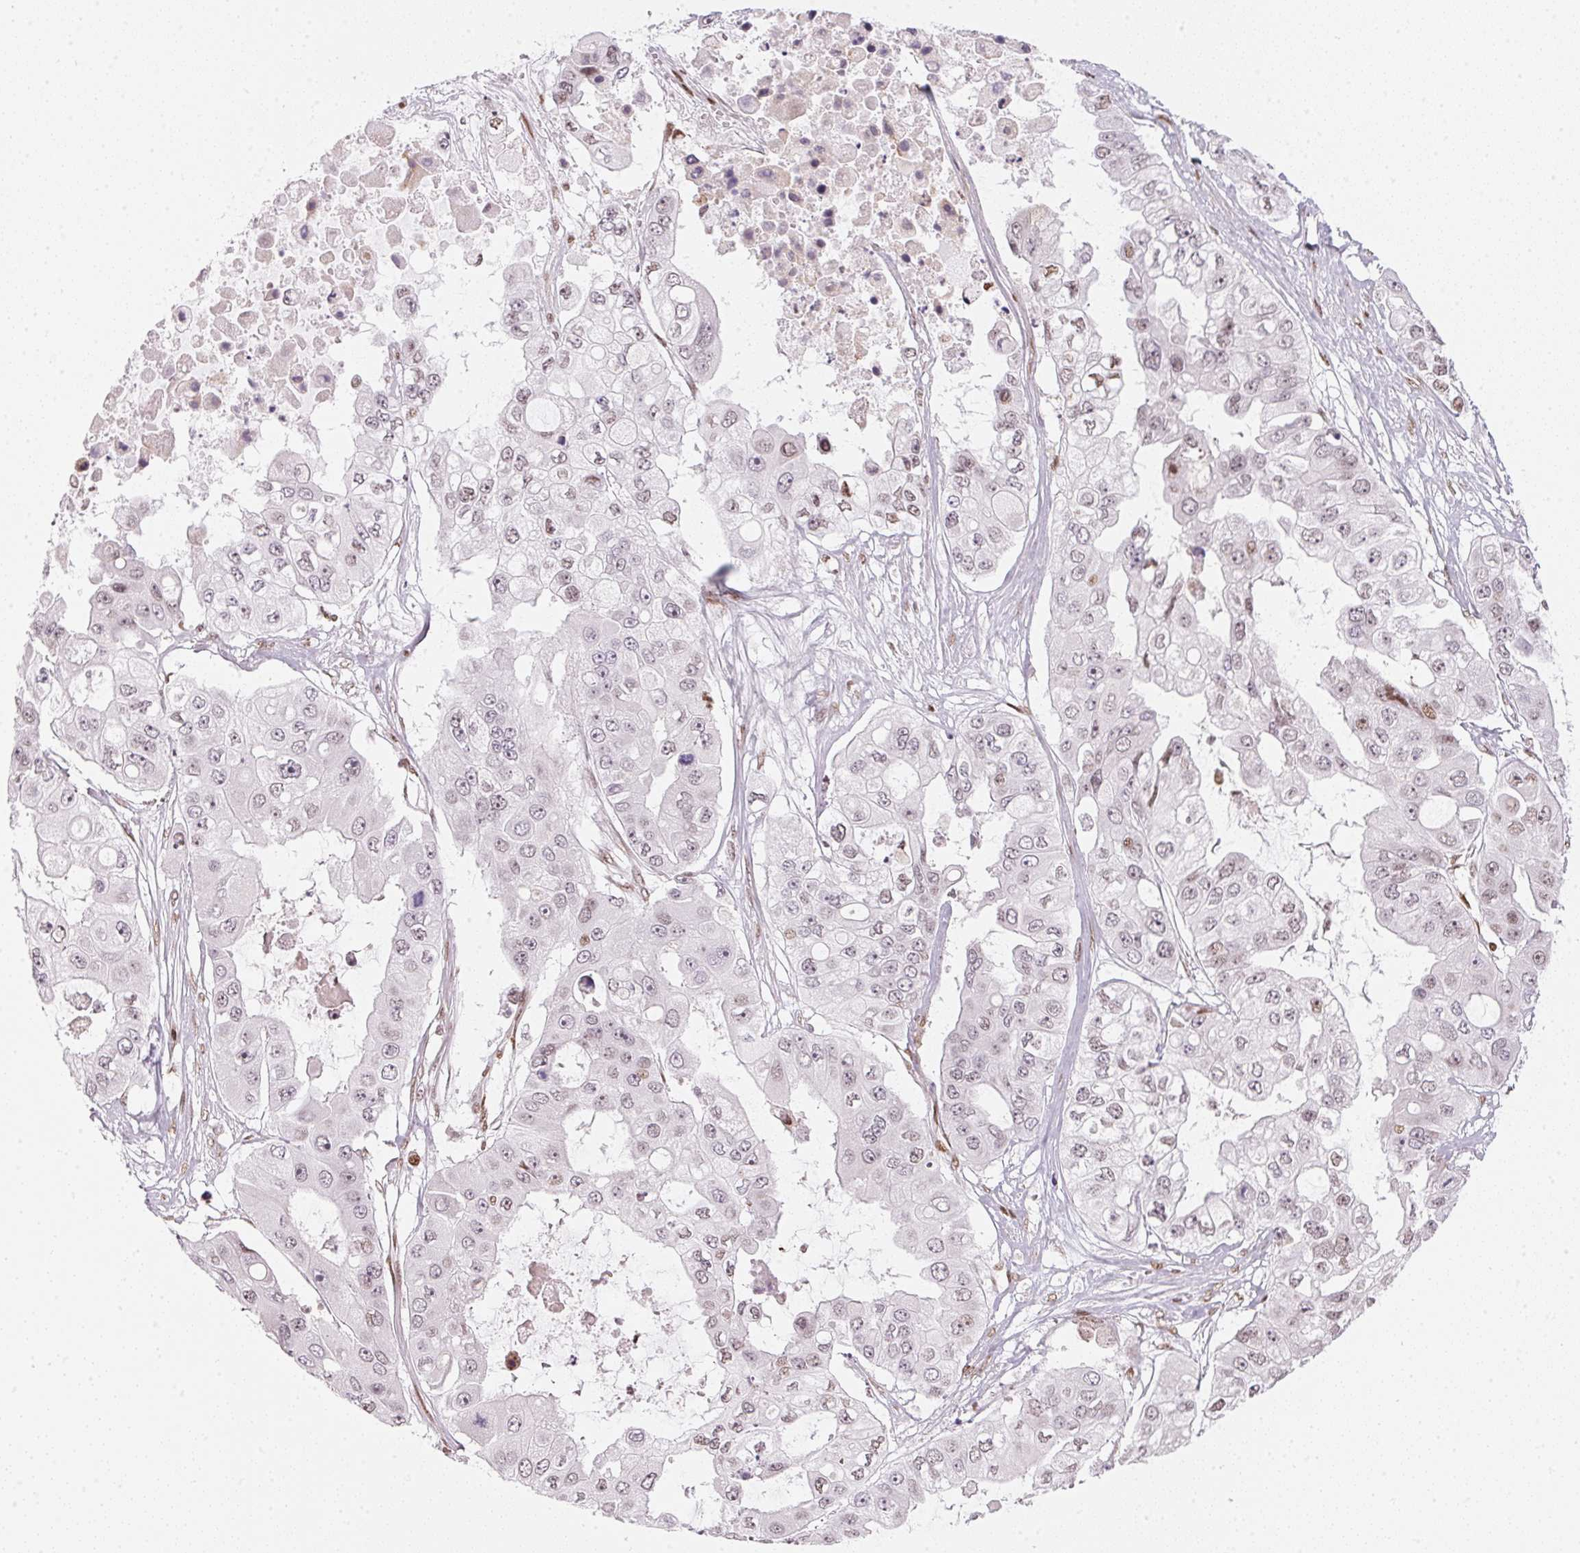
{"staining": {"intensity": "negative", "quantity": "none", "location": "none"}, "tissue": "ovarian cancer", "cell_type": "Tumor cells", "image_type": "cancer", "snomed": [{"axis": "morphology", "description": "Cystadenocarcinoma, serous, NOS"}, {"axis": "topography", "description": "Ovary"}], "caption": "Histopathology image shows no protein positivity in tumor cells of ovarian serous cystadenocarcinoma tissue.", "gene": "KAT6A", "patient": {"sex": "female", "age": 56}}